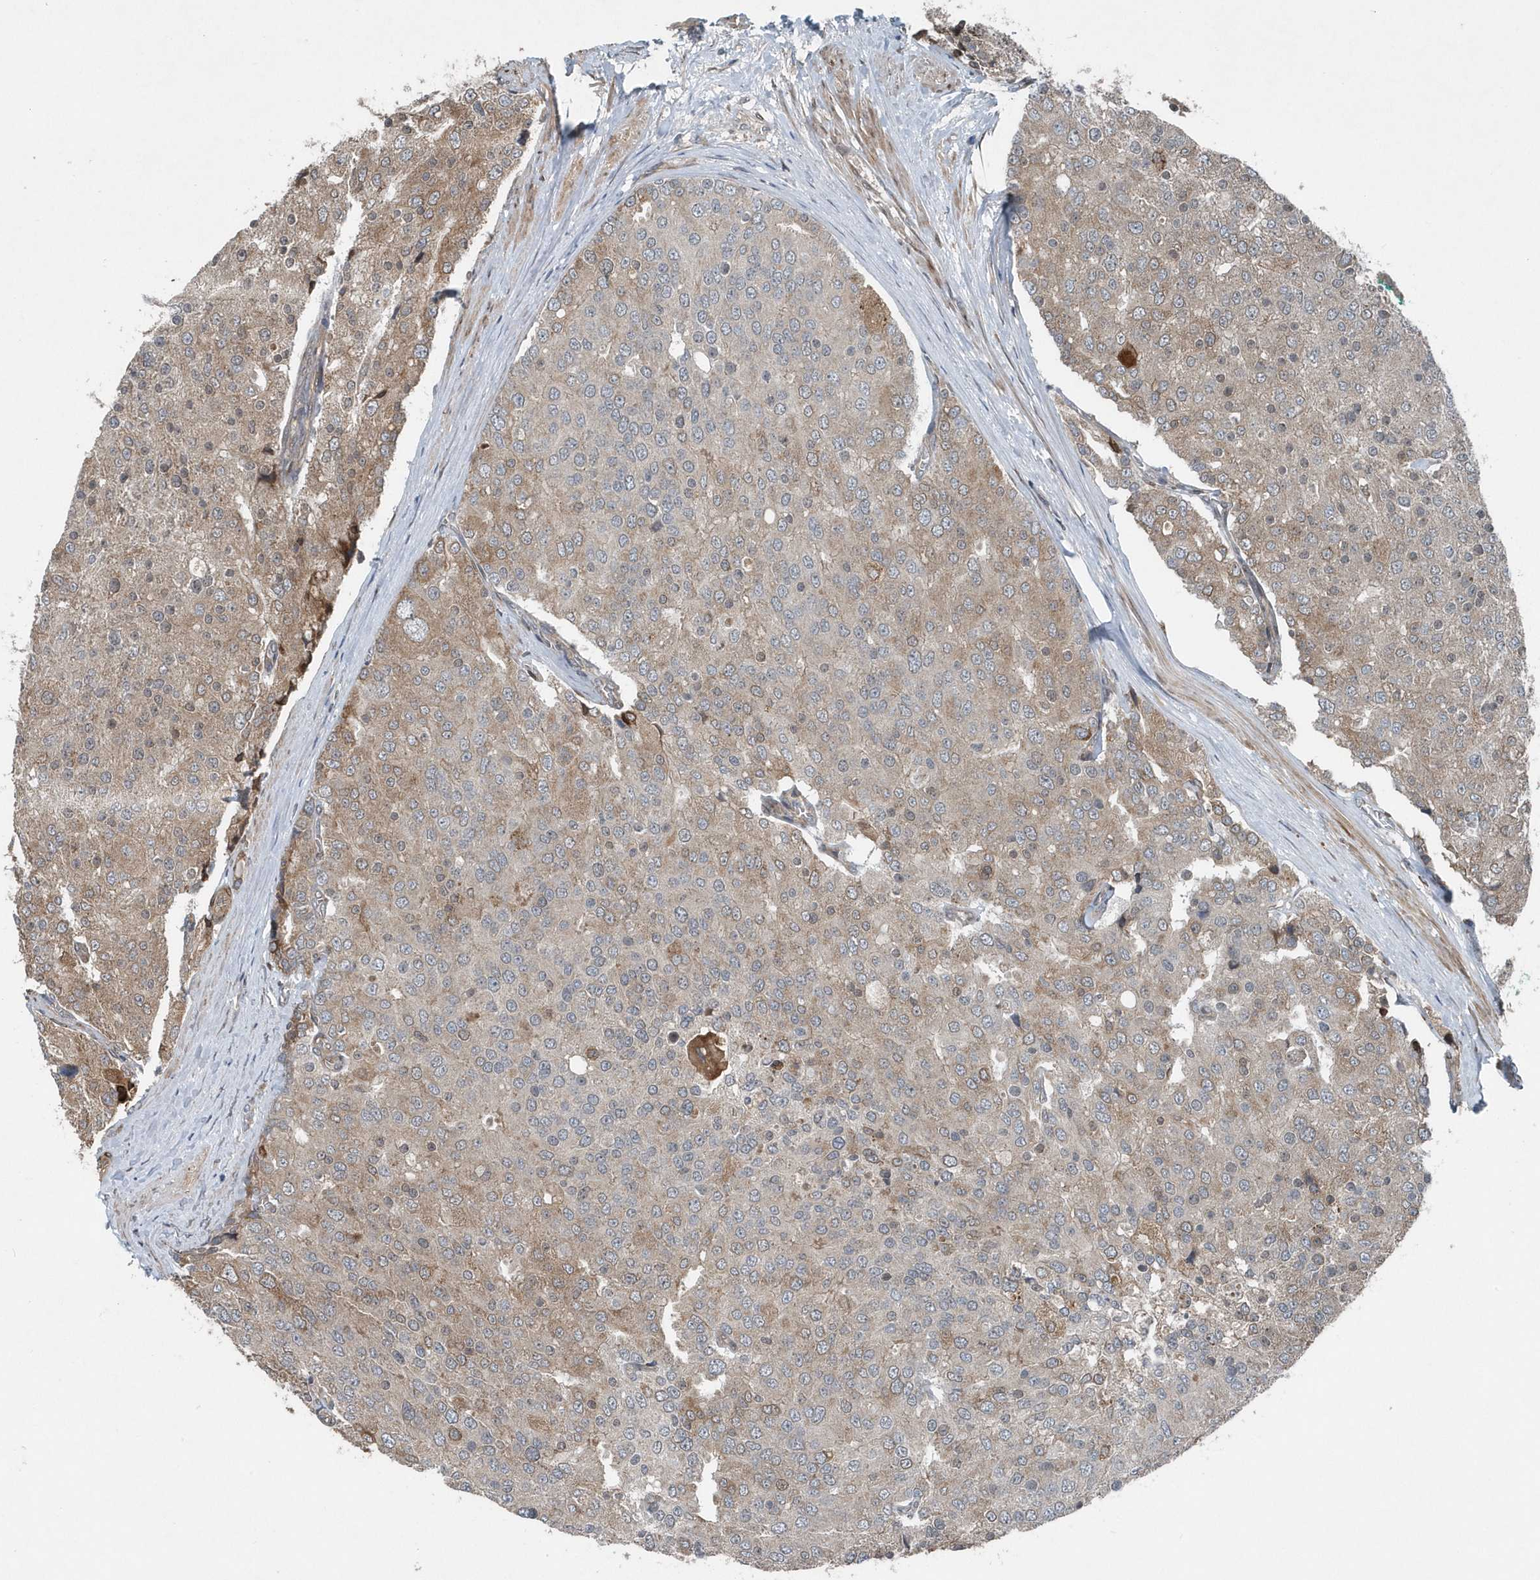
{"staining": {"intensity": "weak", "quantity": "25%-75%", "location": "cytoplasmic/membranous"}, "tissue": "prostate cancer", "cell_type": "Tumor cells", "image_type": "cancer", "snomed": [{"axis": "morphology", "description": "Adenocarcinoma, High grade"}, {"axis": "topography", "description": "Prostate"}], "caption": "There is low levels of weak cytoplasmic/membranous staining in tumor cells of prostate high-grade adenocarcinoma, as demonstrated by immunohistochemical staining (brown color).", "gene": "MCC", "patient": {"sex": "male", "age": 50}}